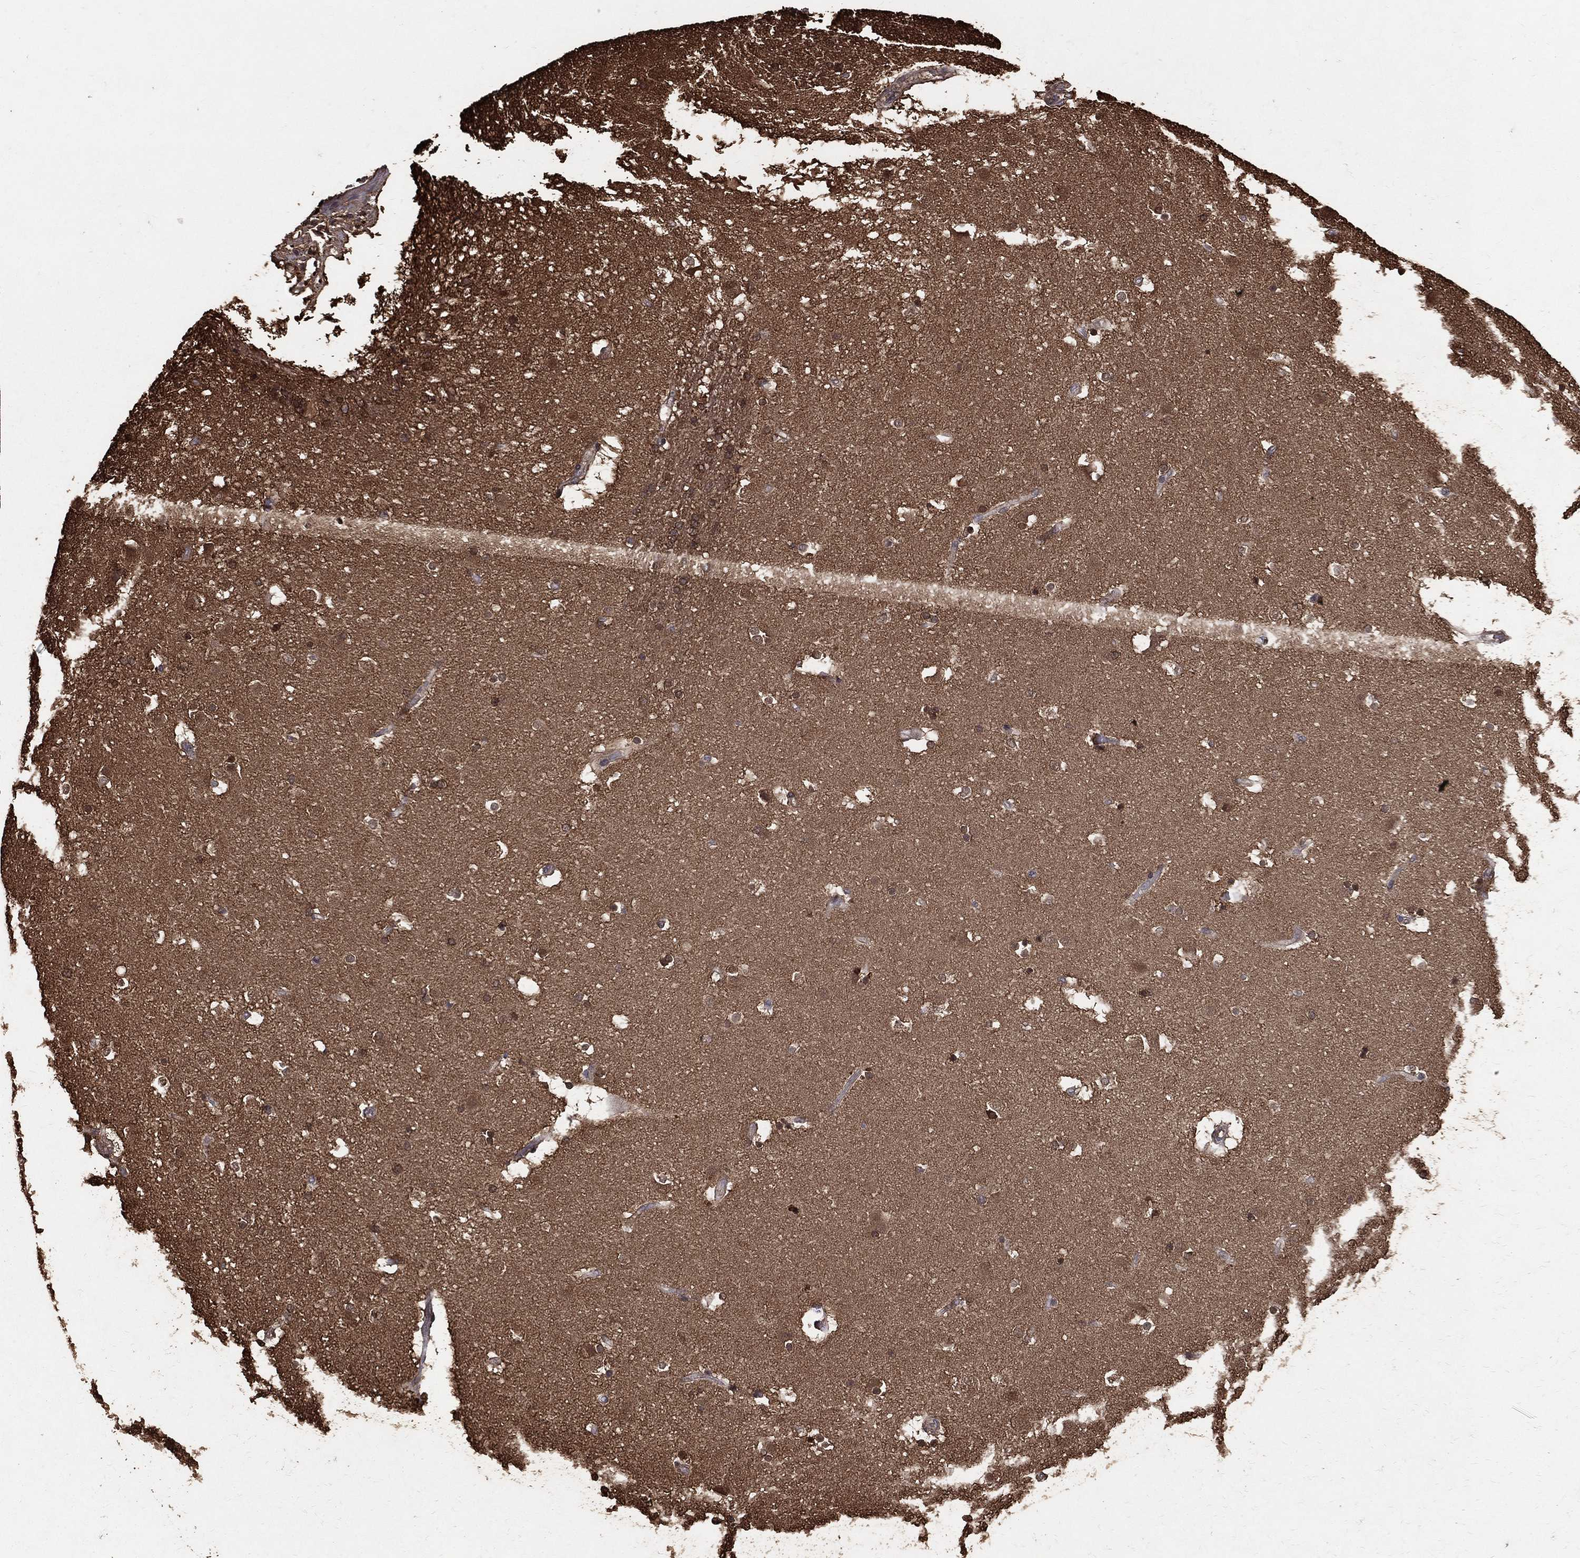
{"staining": {"intensity": "strong", "quantity": "25%-75%", "location": "nuclear"}, "tissue": "caudate", "cell_type": "Glial cells", "image_type": "normal", "snomed": [{"axis": "morphology", "description": "Normal tissue, NOS"}, {"axis": "topography", "description": "Lateral ventricle wall"}], "caption": "A high-resolution micrograph shows IHC staining of normal caudate, which displays strong nuclear positivity in approximately 25%-75% of glial cells.", "gene": "DPYSL2", "patient": {"sex": "male", "age": 51}}